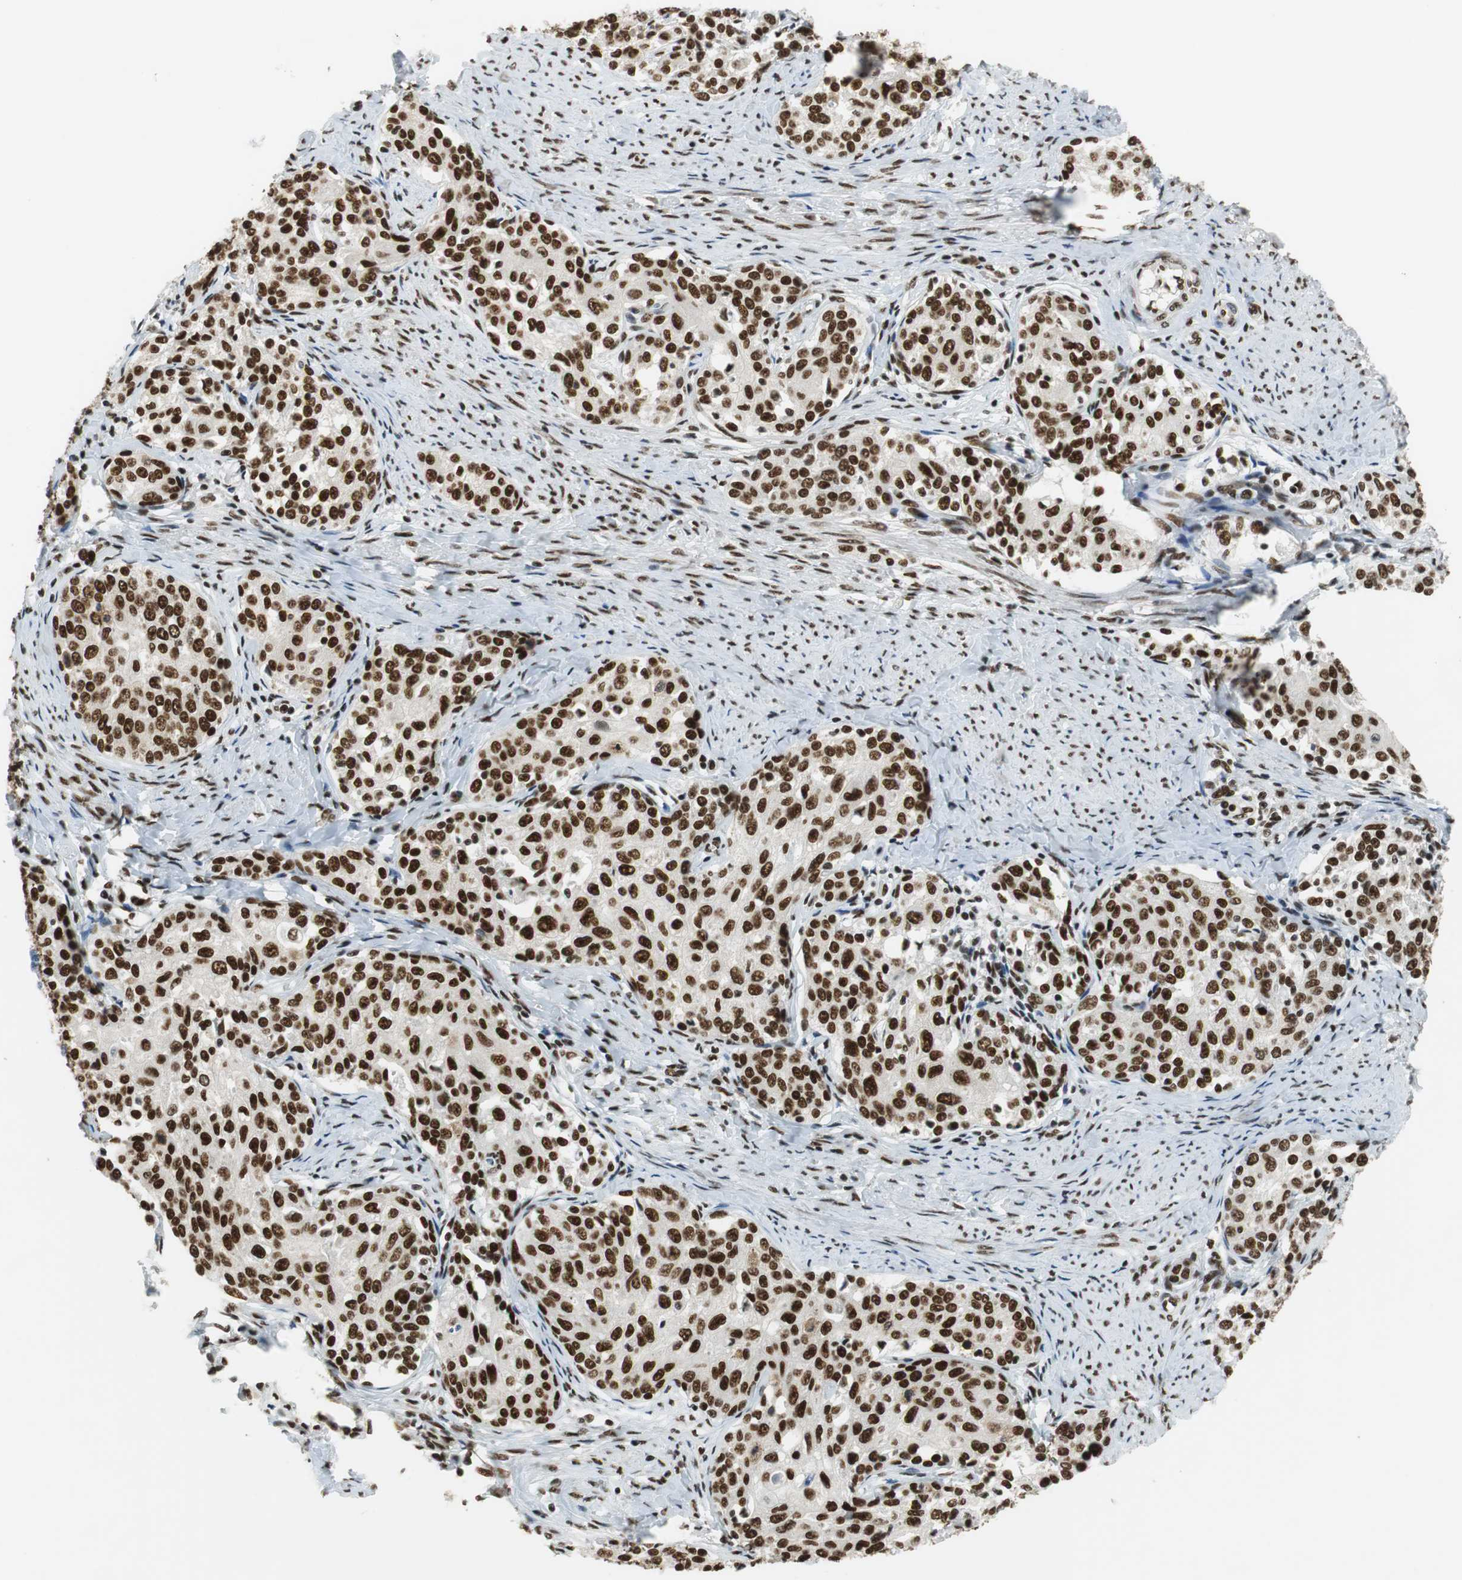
{"staining": {"intensity": "strong", "quantity": ">75%", "location": "nuclear"}, "tissue": "cervical cancer", "cell_type": "Tumor cells", "image_type": "cancer", "snomed": [{"axis": "morphology", "description": "Squamous cell carcinoma, NOS"}, {"axis": "morphology", "description": "Adenocarcinoma, NOS"}, {"axis": "topography", "description": "Cervix"}], "caption": "Protein positivity by immunohistochemistry (IHC) displays strong nuclear expression in about >75% of tumor cells in cervical cancer. Using DAB (brown) and hematoxylin (blue) stains, captured at high magnification using brightfield microscopy.", "gene": "PRKDC", "patient": {"sex": "female", "age": 52}}